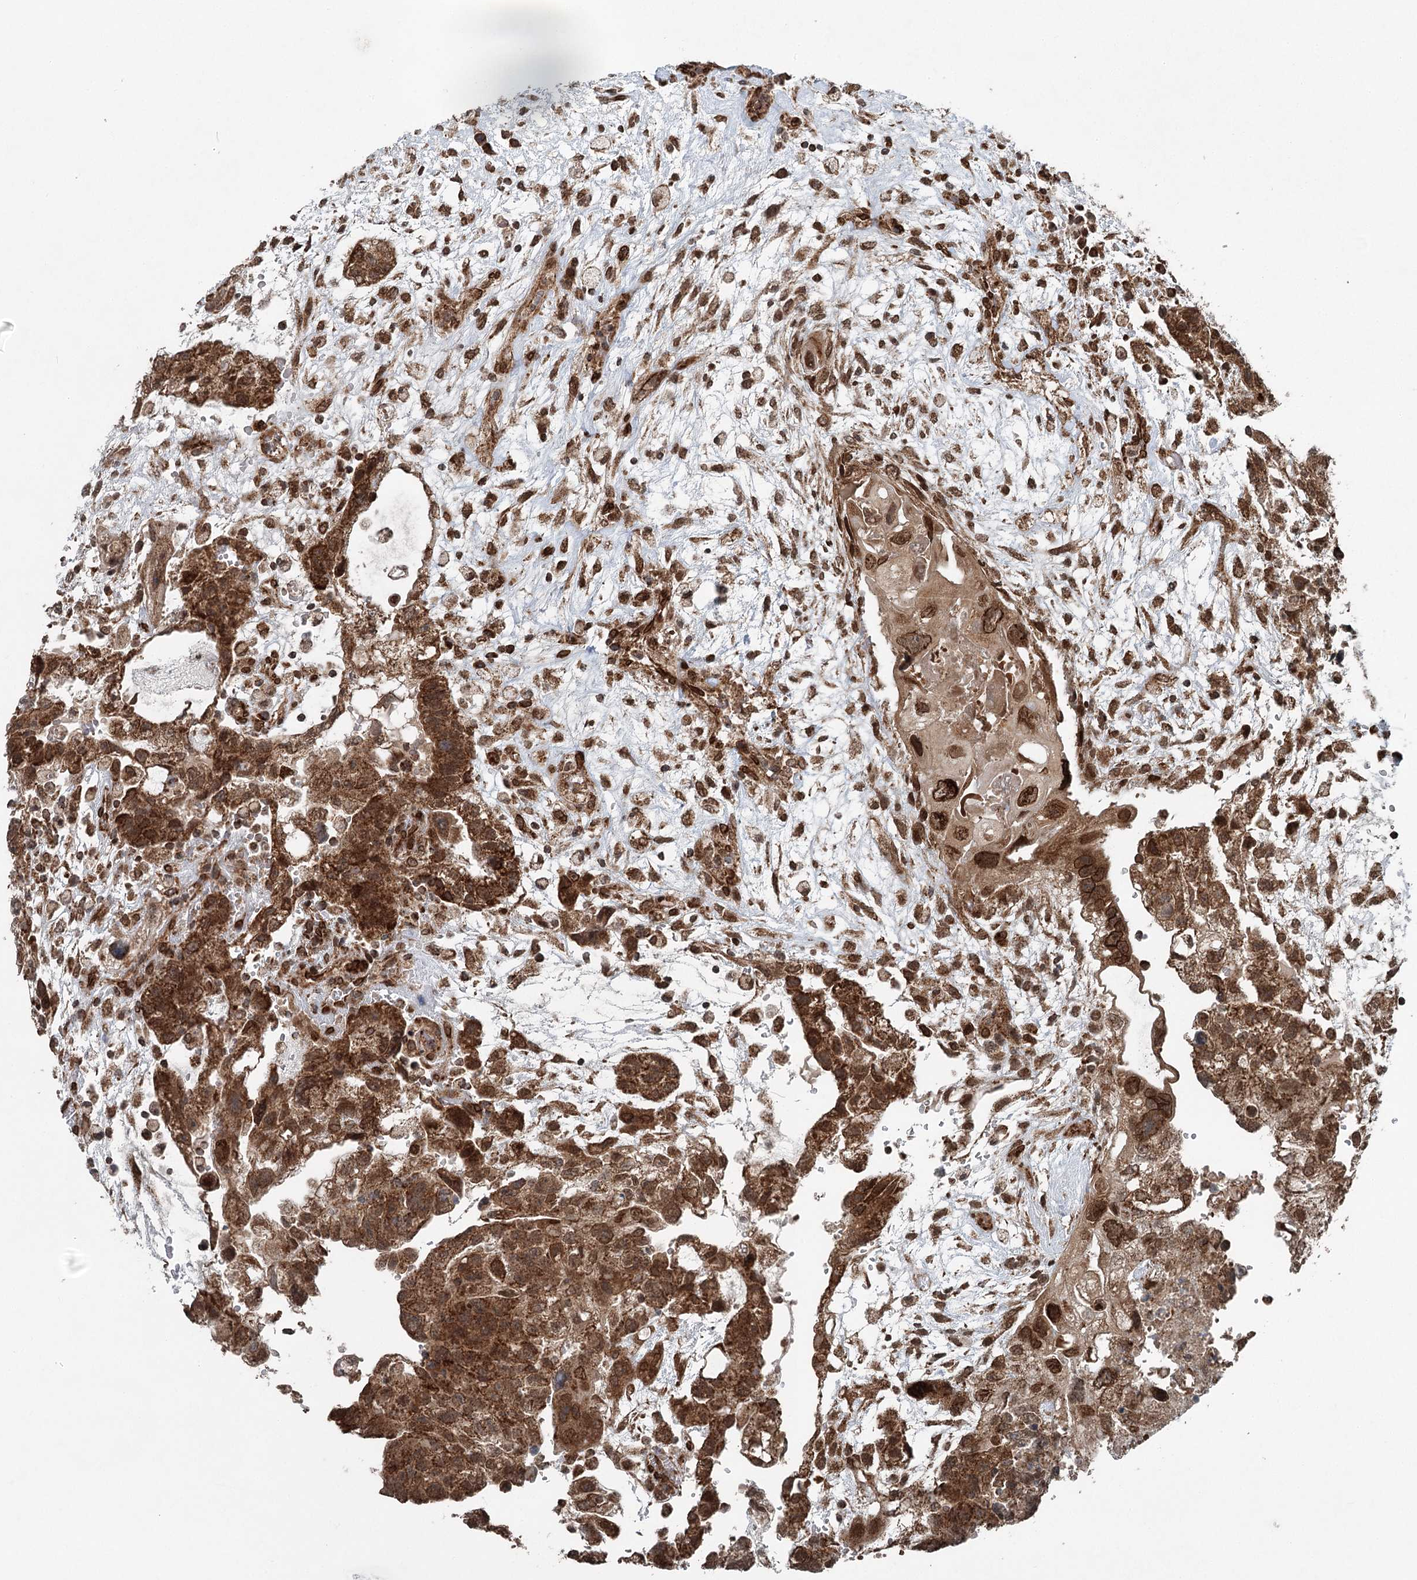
{"staining": {"intensity": "strong", "quantity": ">75%", "location": "cytoplasmic/membranous"}, "tissue": "testis cancer", "cell_type": "Tumor cells", "image_type": "cancer", "snomed": [{"axis": "morphology", "description": "Carcinoma, Embryonal, NOS"}, {"axis": "topography", "description": "Testis"}], "caption": "Approximately >75% of tumor cells in human embryonal carcinoma (testis) demonstrate strong cytoplasmic/membranous protein expression as visualized by brown immunohistochemical staining.", "gene": "BCKDHA", "patient": {"sex": "male", "age": 36}}